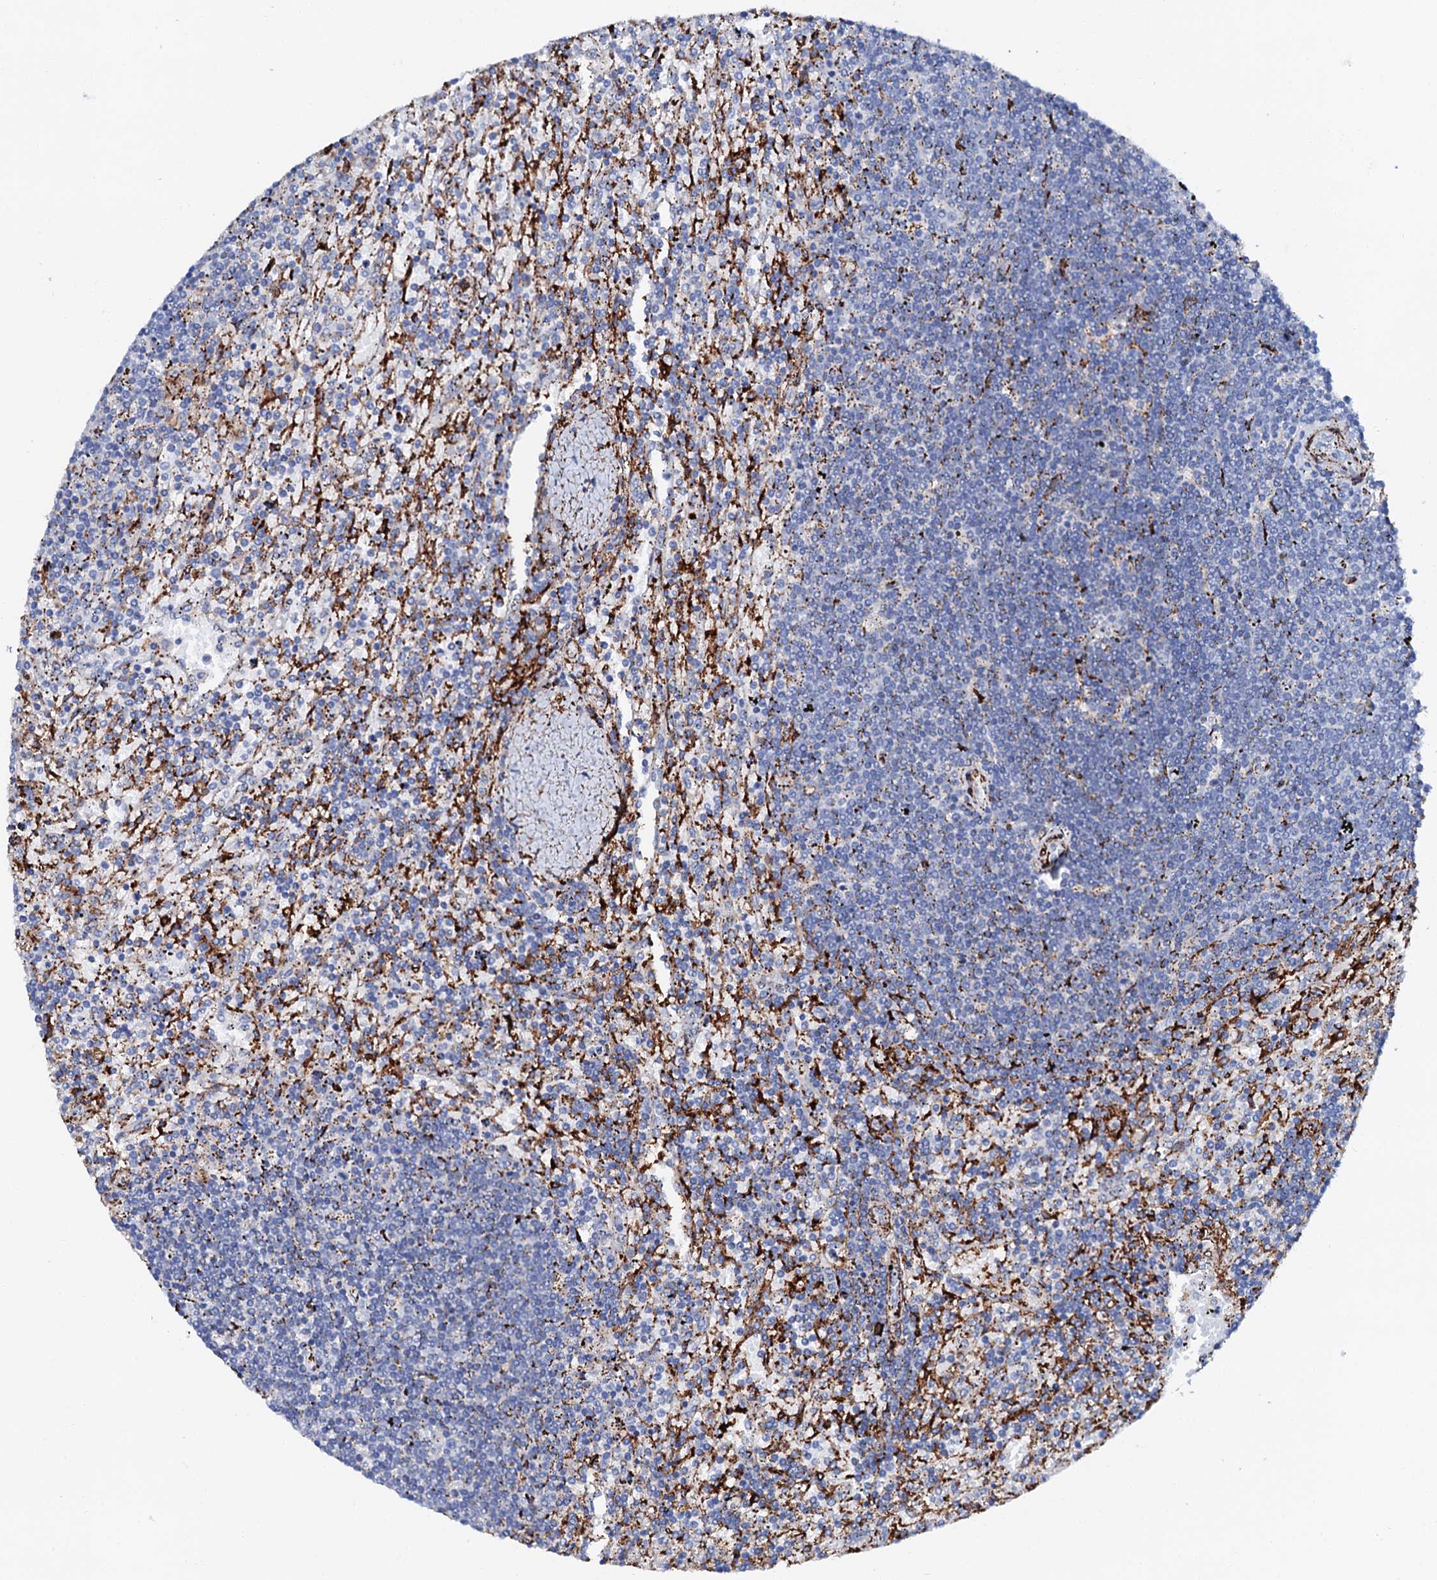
{"staining": {"intensity": "negative", "quantity": "none", "location": "none"}, "tissue": "lymphoma", "cell_type": "Tumor cells", "image_type": "cancer", "snomed": [{"axis": "morphology", "description": "Malignant lymphoma, non-Hodgkin's type, Low grade"}, {"axis": "topography", "description": "Spleen"}], "caption": "A micrograph of human low-grade malignant lymphoma, non-Hodgkin's type is negative for staining in tumor cells. (DAB (3,3'-diaminobenzidine) IHC, high magnification).", "gene": "MED13L", "patient": {"sex": "male", "age": 76}}